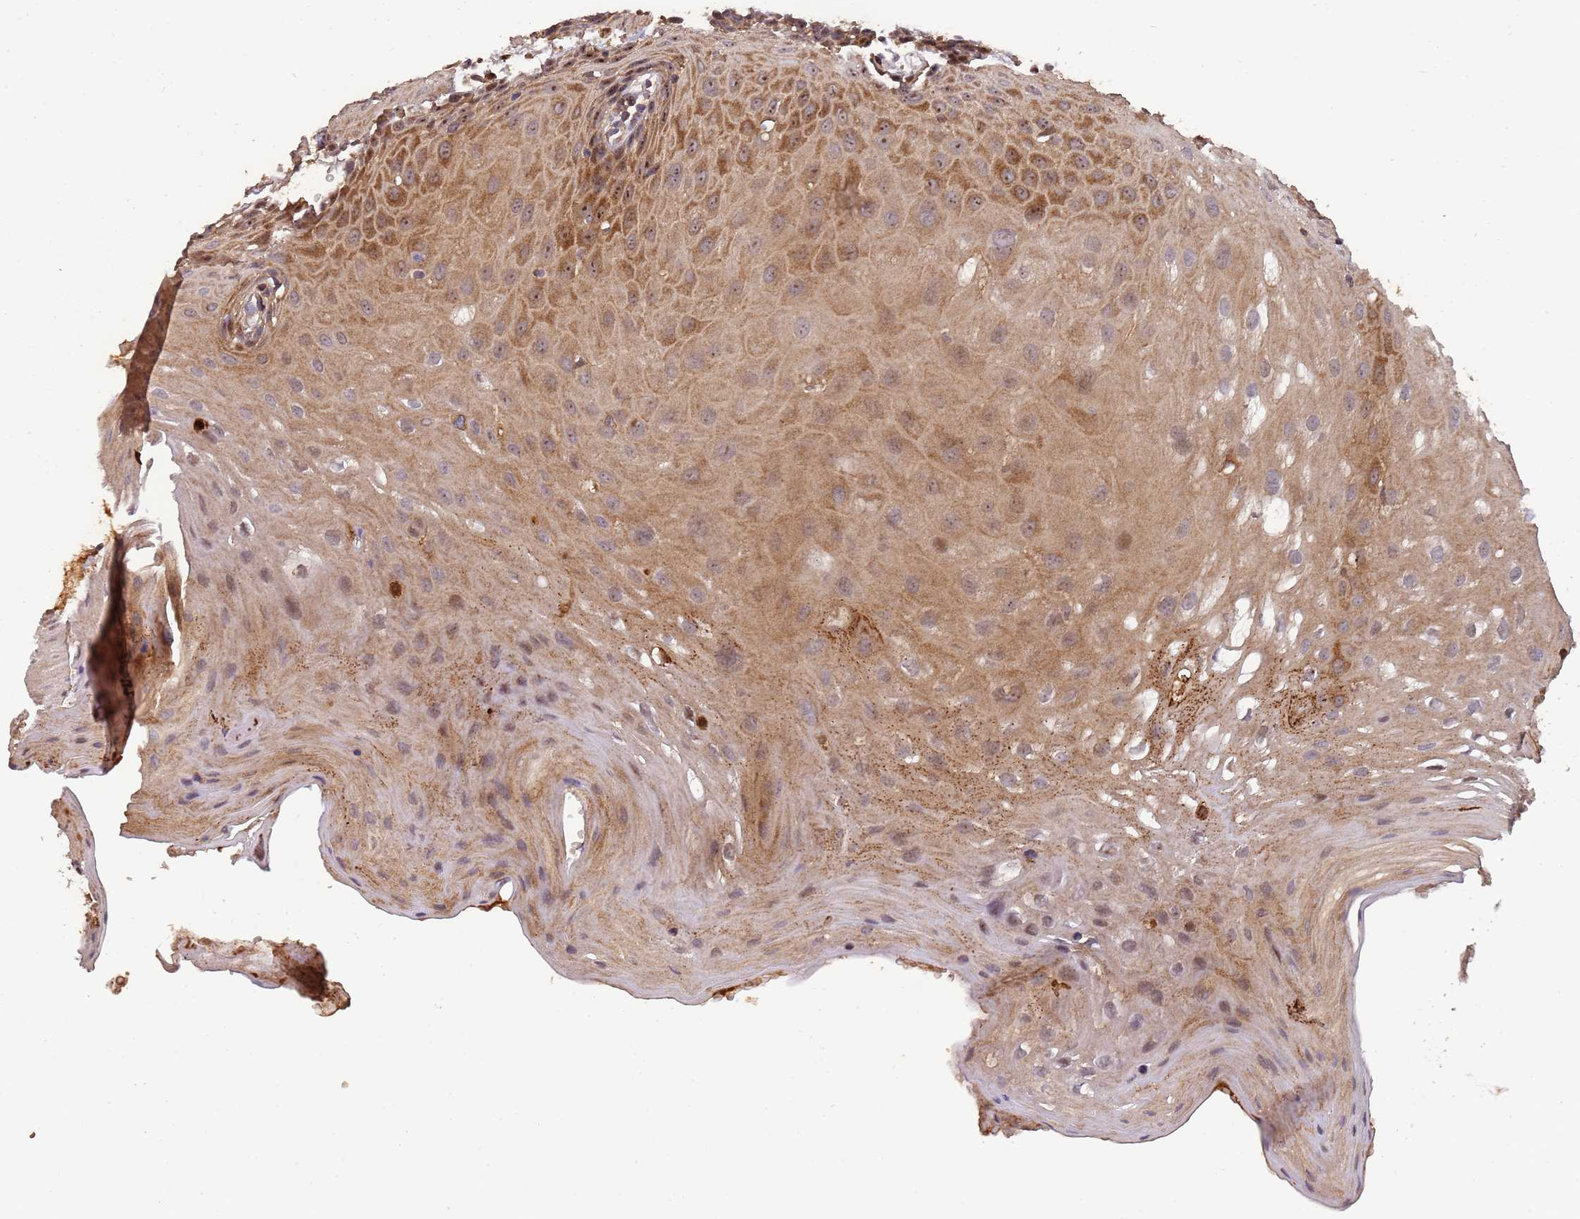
{"staining": {"intensity": "moderate", "quantity": ">75%", "location": "cytoplasmic/membranous"}, "tissue": "oral mucosa", "cell_type": "Squamous epithelial cells", "image_type": "normal", "snomed": [{"axis": "morphology", "description": "Normal tissue, NOS"}, {"axis": "topography", "description": "Skeletal muscle"}, {"axis": "topography", "description": "Oral tissue"}, {"axis": "topography", "description": "Salivary gland"}, {"axis": "topography", "description": "Peripheral nerve tissue"}], "caption": "Oral mucosa stained with DAB (3,3'-diaminobenzidine) immunohistochemistry demonstrates medium levels of moderate cytoplasmic/membranous positivity in approximately >75% of squamous epithelial cells.", "gene": "CCDC184", "patient": {"sex": "male", "age": 54}}